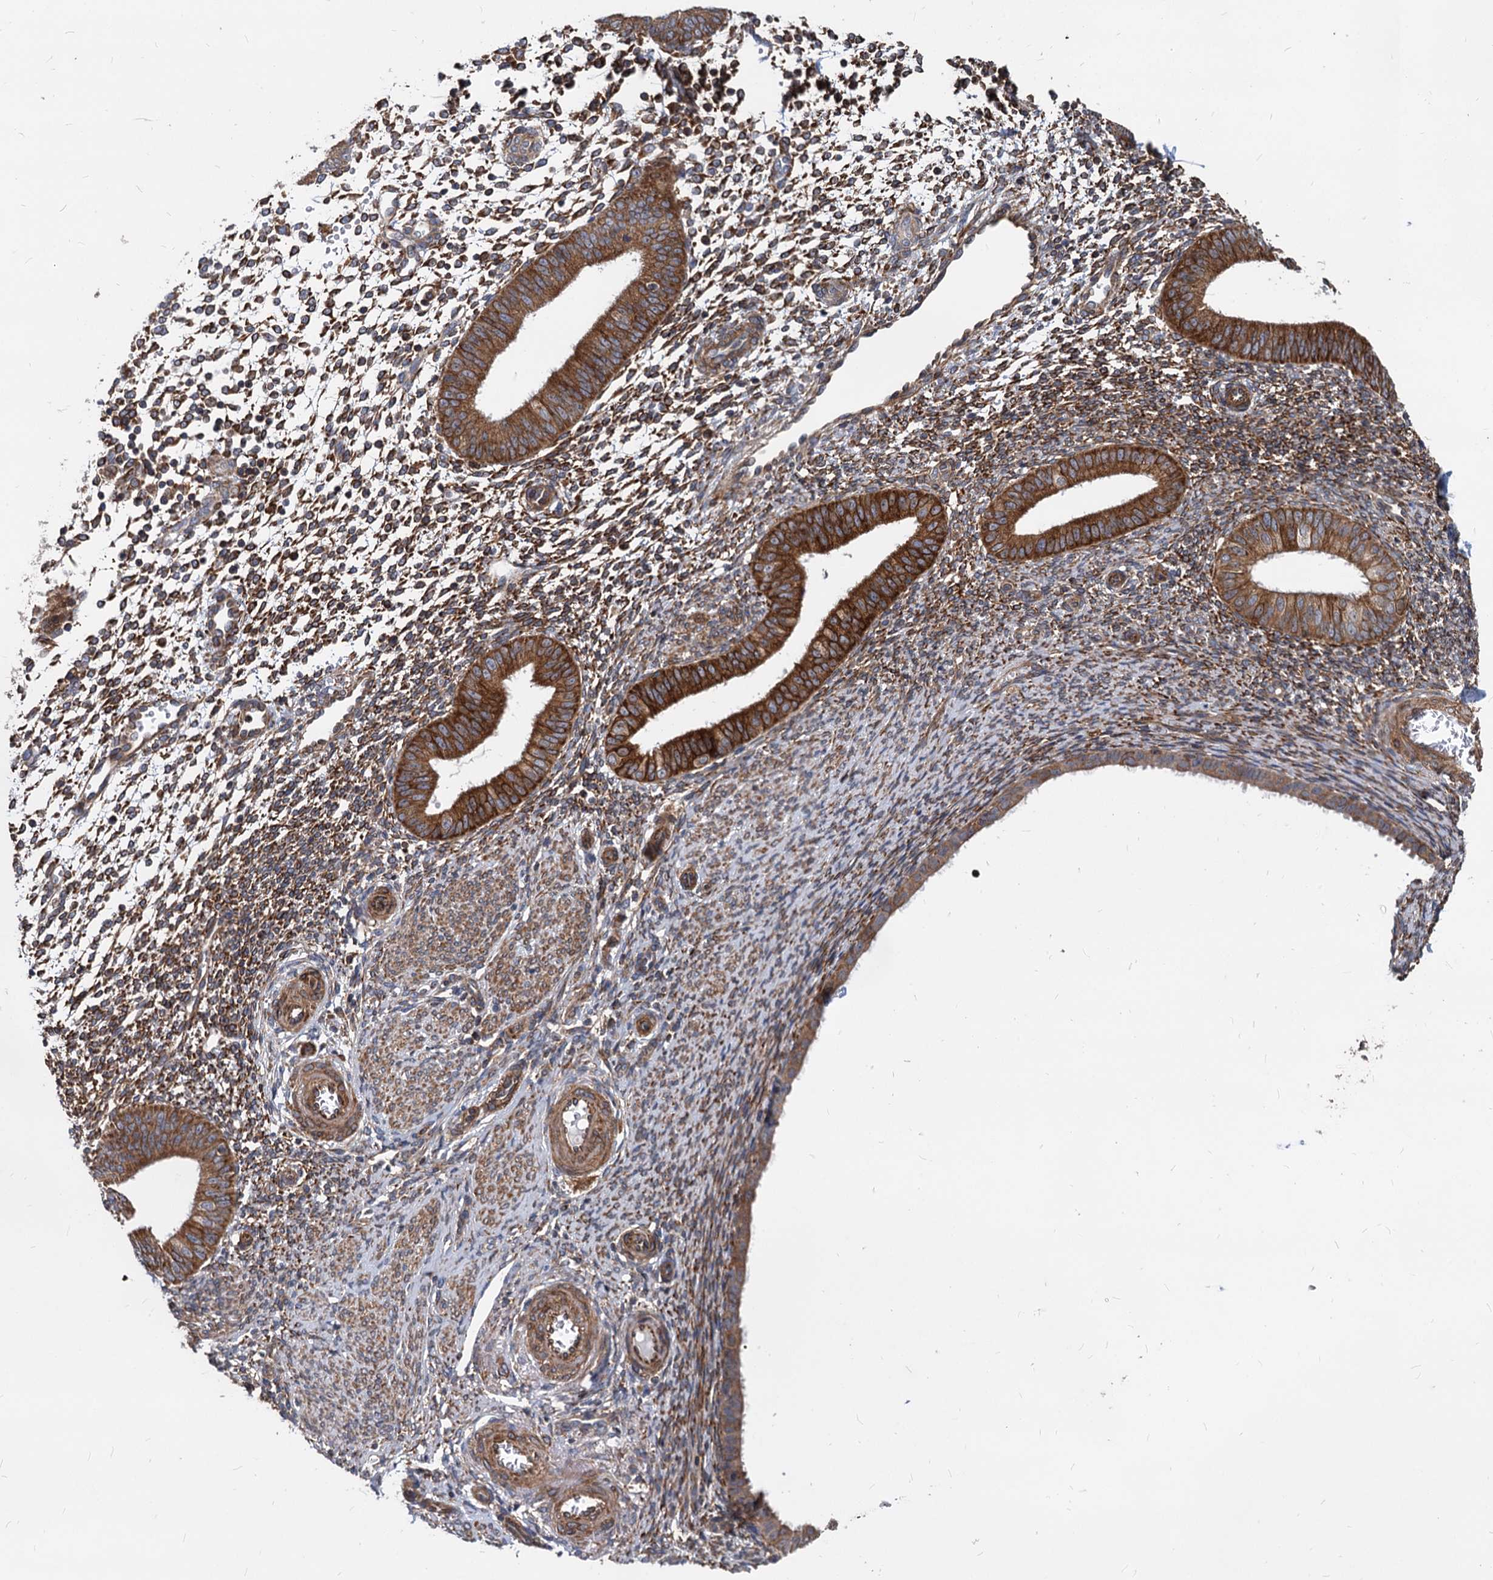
{"staining": {"intensity": "moderate", "quantity": "25%-75%", "location": "cytoplasmic/membranous"}, "tissue": "endometrium", "cell_type": "Cells in endometrial stroma", "image_type": "normal", "snomed": [{"axis": "morphology", "description": "Normal tissue, NOS"}, {"axis": "topography", "description": "Uterus"}, {"axis": "topography", "description": "Endometrium"}], "caption": "Brown immunohistochemical staining in unremarkable endometrium shows moderate cytoplasmic/membranous positivity in about 25%-75% of cells in endometrial stroma.", "gene": "STIM1", "patient": {"sex": "female", "age": 48}}